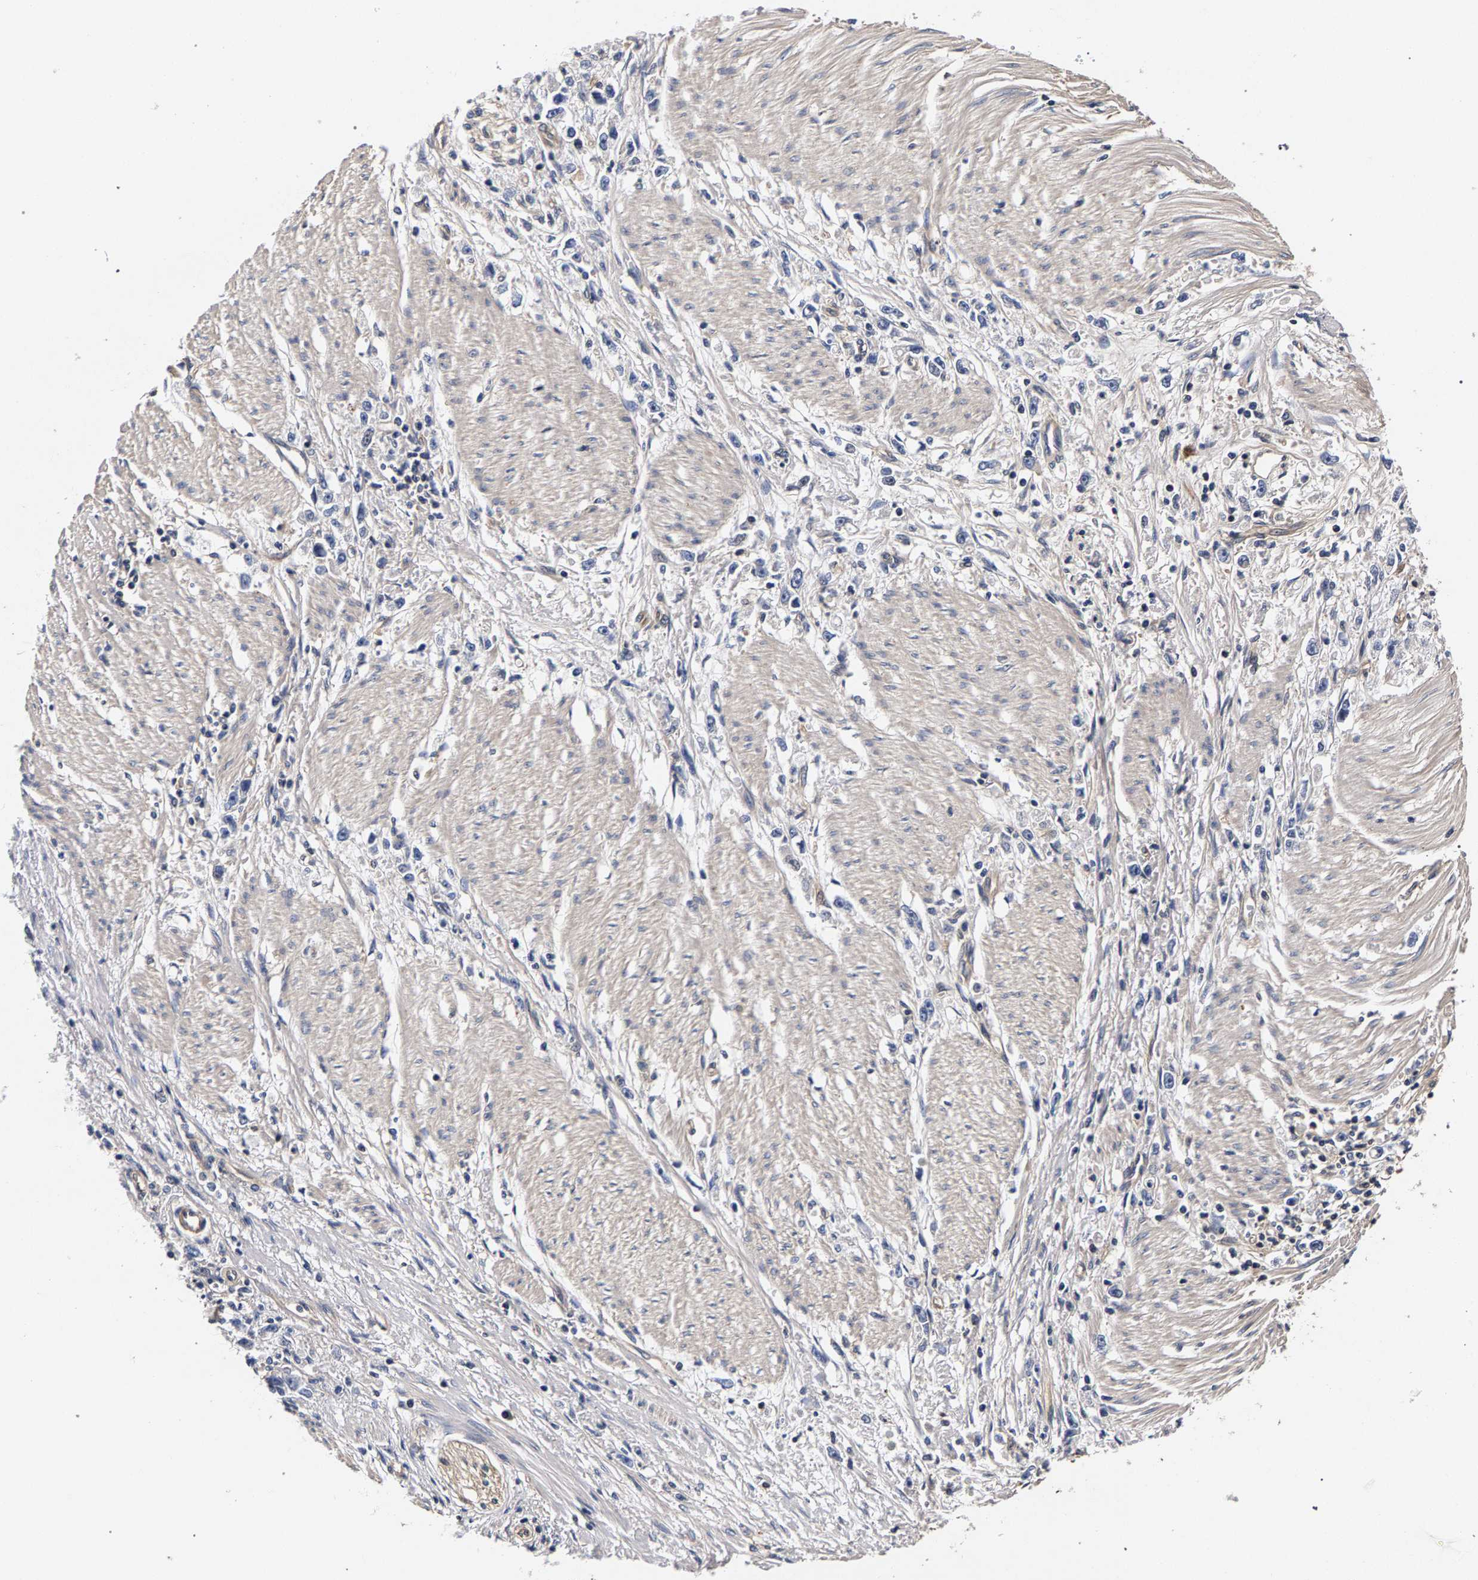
{"staining": {"intensity": "negative", "quantity": "none", "location": "none"}, "tissue": "stomach cancer", "cell_type": "Tumor cells", "image_type": "cancer", "snomed": [{"axis": "morphology", "description": "Adenocarcinoma, NOS"}, {"axis": "topography", "description": "Stomach"}], "caption": "Tumor cells show no significant positivity in stomach cancer.", "gene": "MARCHF7", "patient": {"sex": "female", "age": 59}}